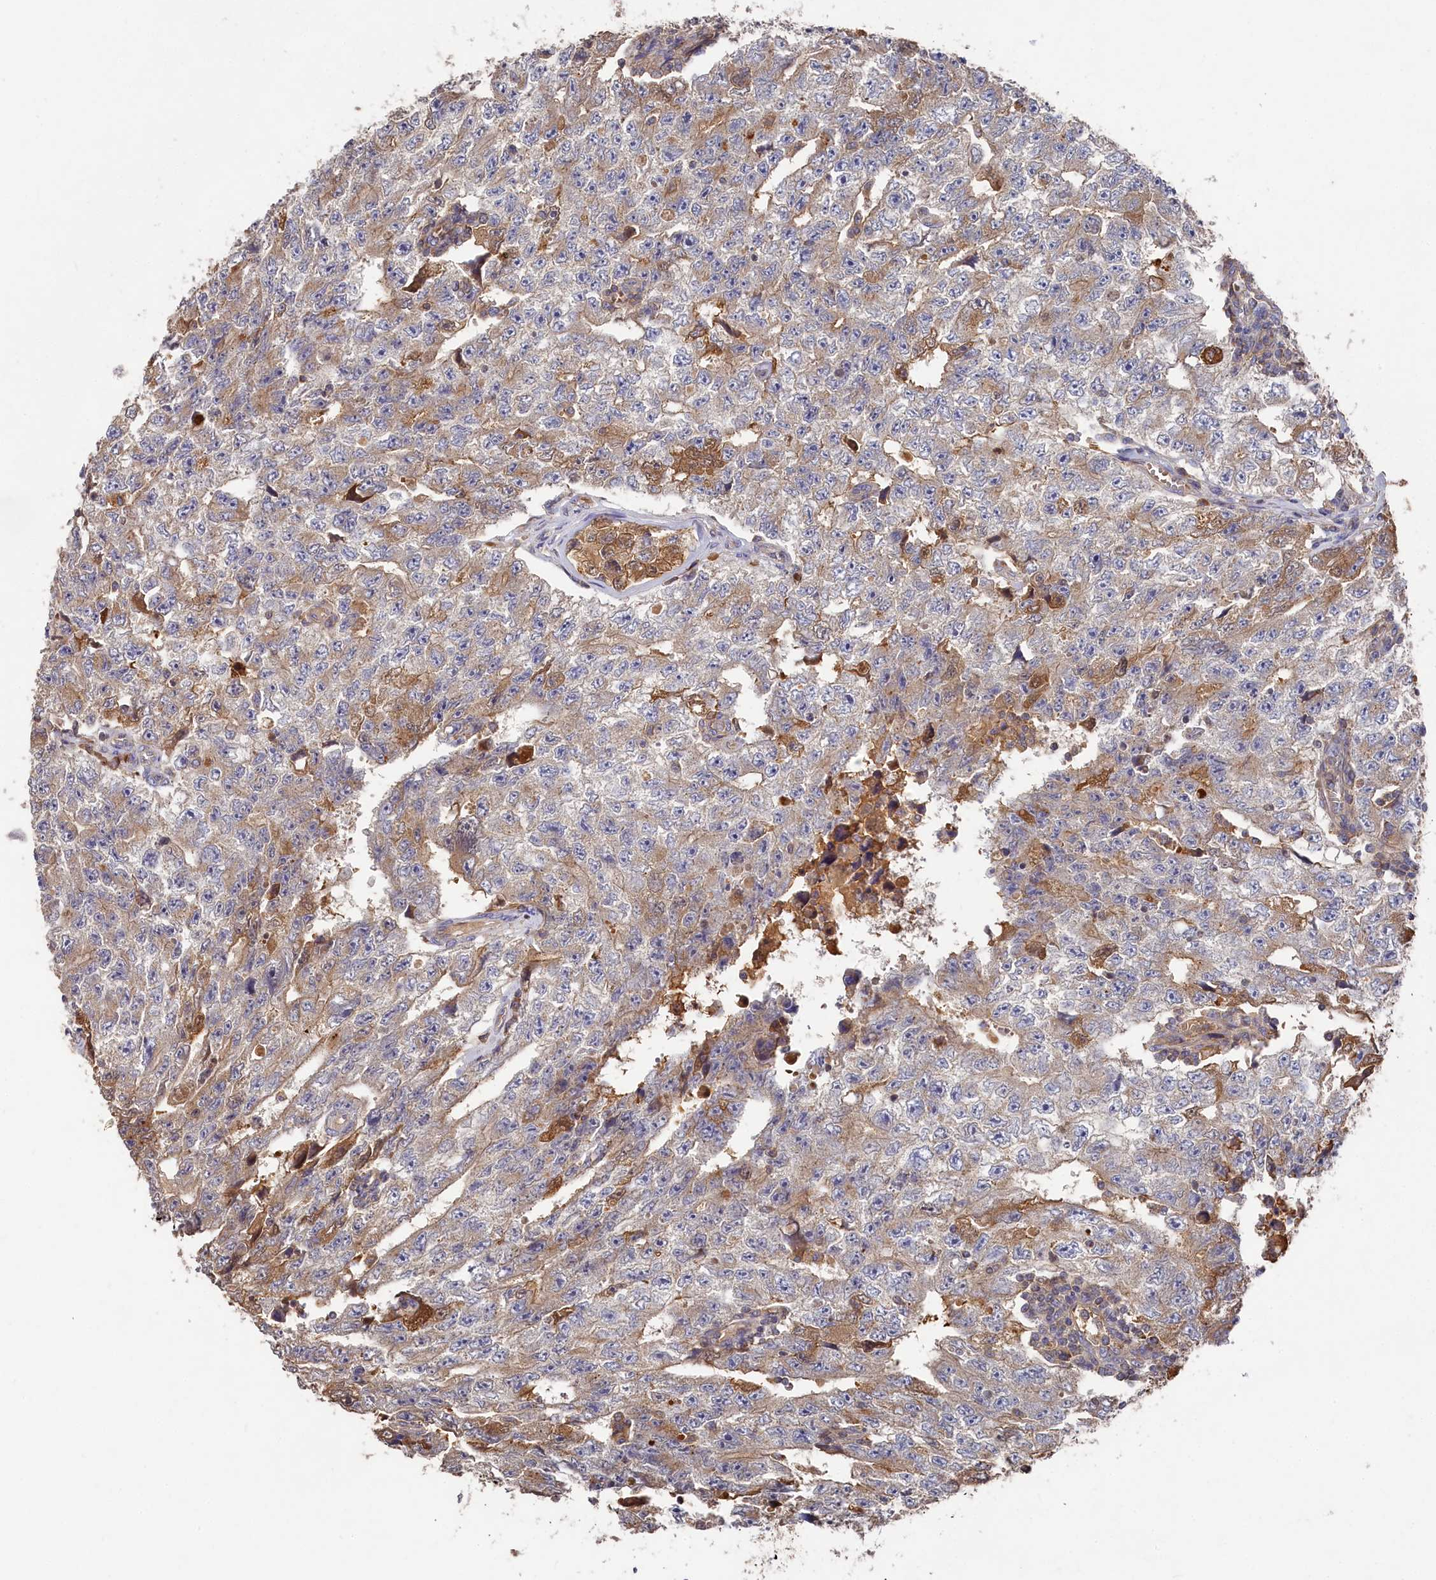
{"staining": {"intensity": "moderate", "quantity": "<25%", "location": "cytoplasmic/membranous"}, "tissue": "testis cancer", "cell_type": "Tumor cells", "image_type": "cancer", "snomed": [{"axis": "morphology", "description": "Carcinoma, Embryonal, NOS"}, {"axis": "topography", "description": "Testis"}], "caption": "IHC (DAB) staining of human testis cancer displays moderate cytoplasmic/membranous protein staining in about <25% of tumor cells.", "gene": "DHRS11", "patient": {"sex": "male", "age": 17}}